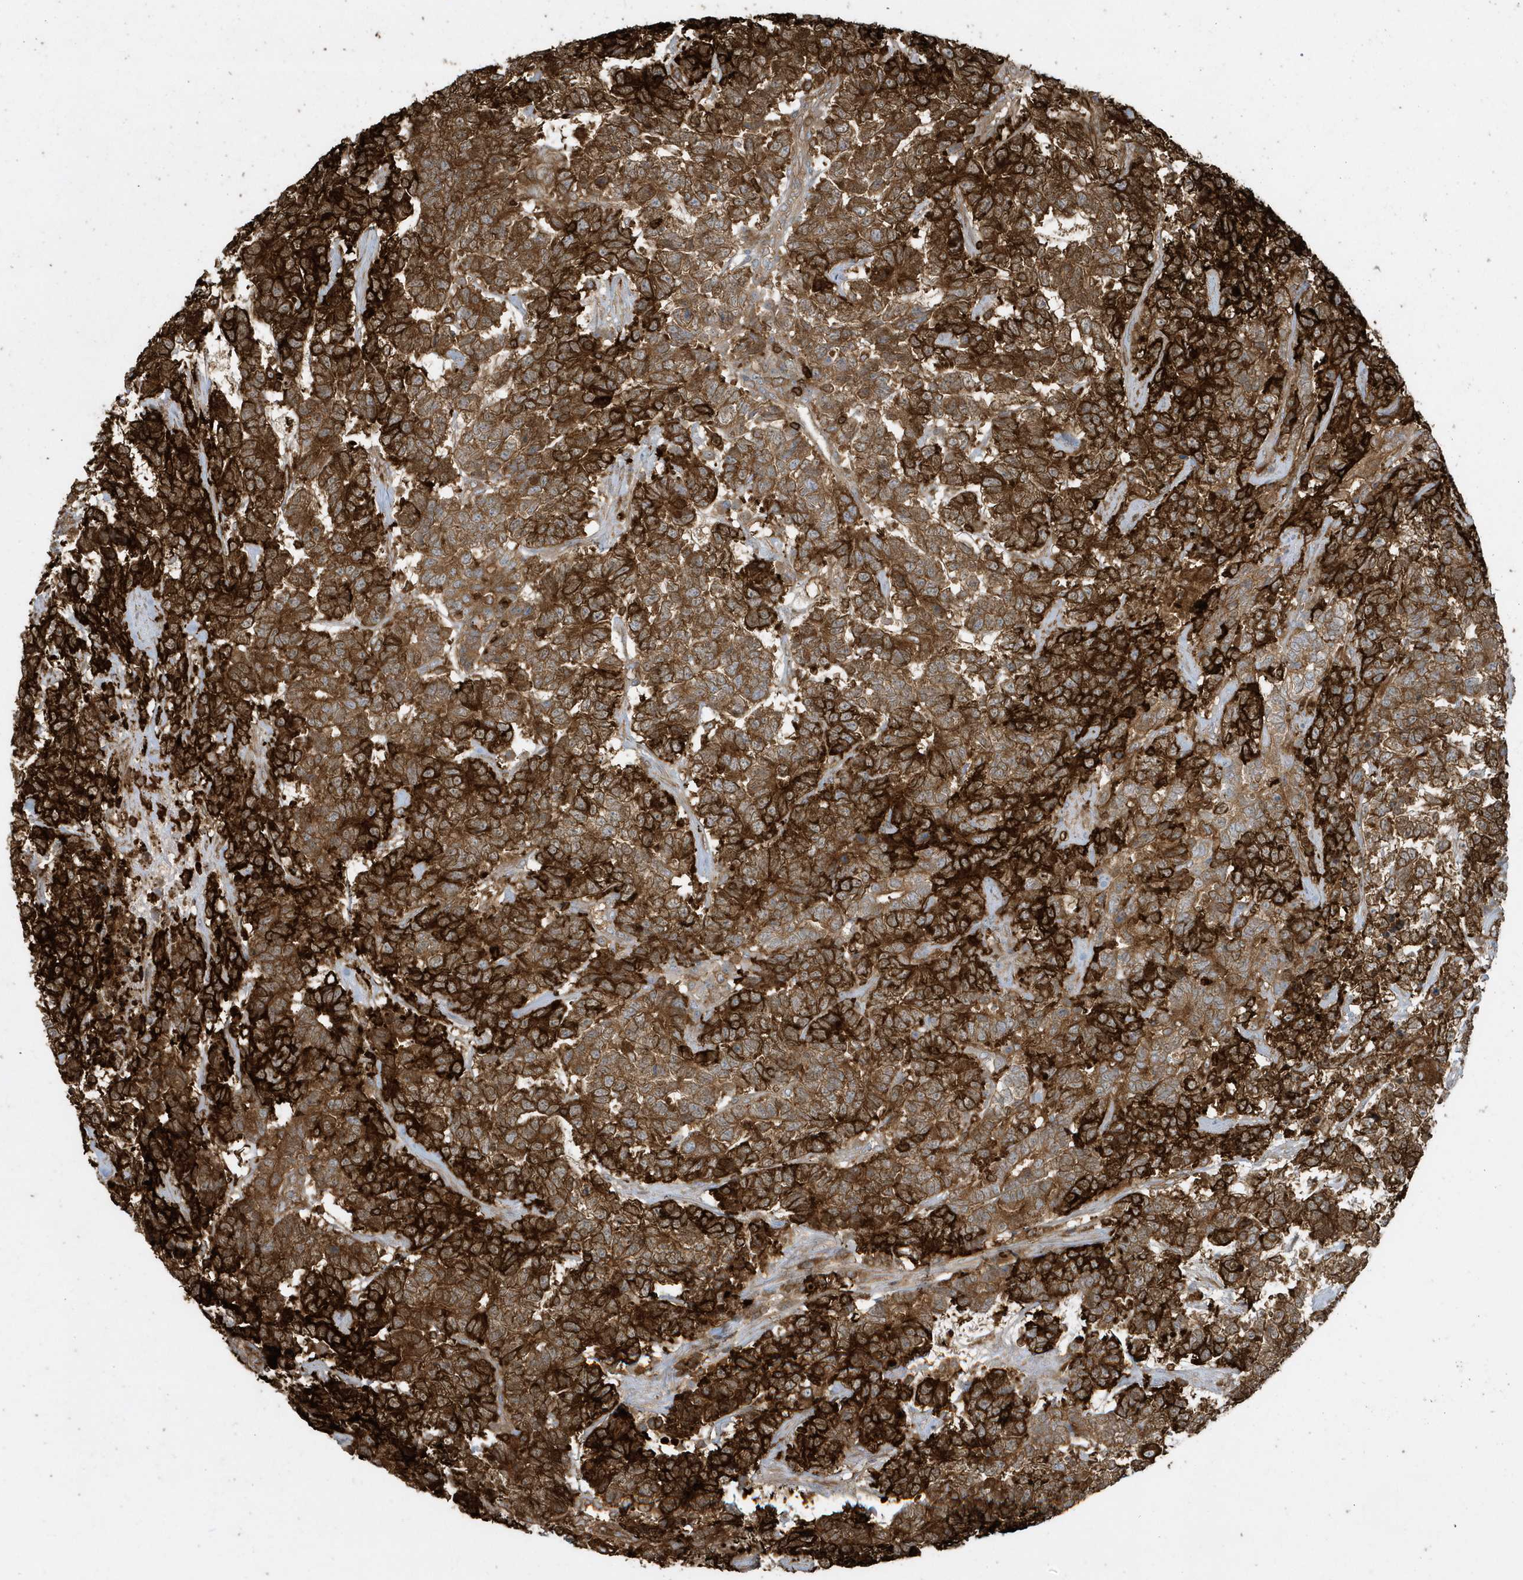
{"staining": {"intensity": "strong", "quantity": ">75%", "location": "cytoplasmic/membranous"}, "tissue": "testis cancer", "cell_type": "Tumor cells", "image_type": "cancer", "snomed": [{"axis": "morphology", "description": "Carcinoma, Embryonal, NOS"}, {"axis": "topography", "description": "Testis"}], "caption": "Brown immunohistochemical staining in testis cancer exhibits strong cytoplasmic/membranous positivity in approximately >75% of tumor cells.", "gene": "CLCN6", "patient": {"sex": "male", "age": 26}}